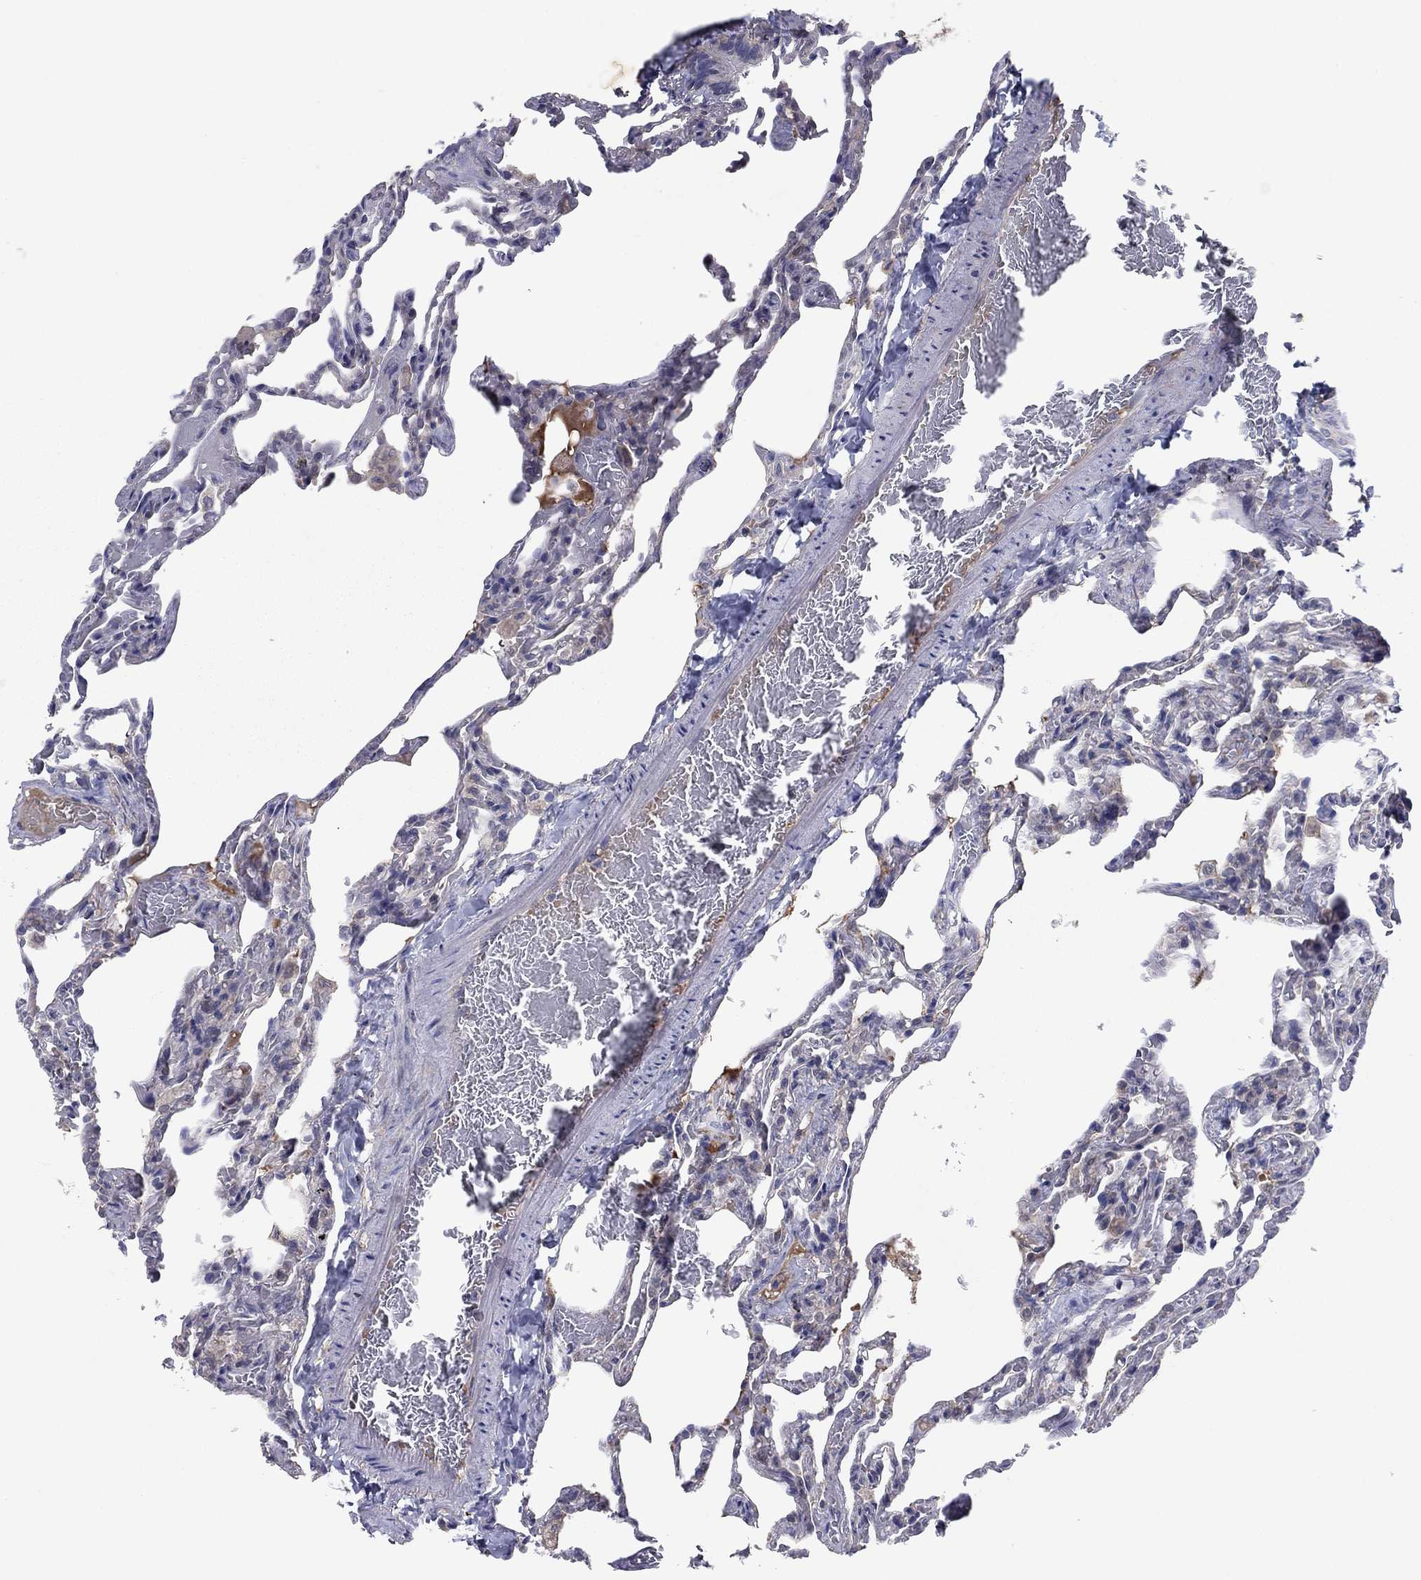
{"staining": {"intensity": "negative", "quantity": "none", "location": "none"}, "tissue": "lung", "cell_type": "Alveolar cells", "image_type": "normal", "snomed": [{"axis": "morphology", "description": "Normal tissue, NOS"}, {"axis": "topography", "description": "Lung"}], "caption": "Immunohistochemistry of unremarkable human lung exhibits no staining in alveolar cells.", "gene": "GRHPR", "patient": {"sex": "female", "age": 43}}